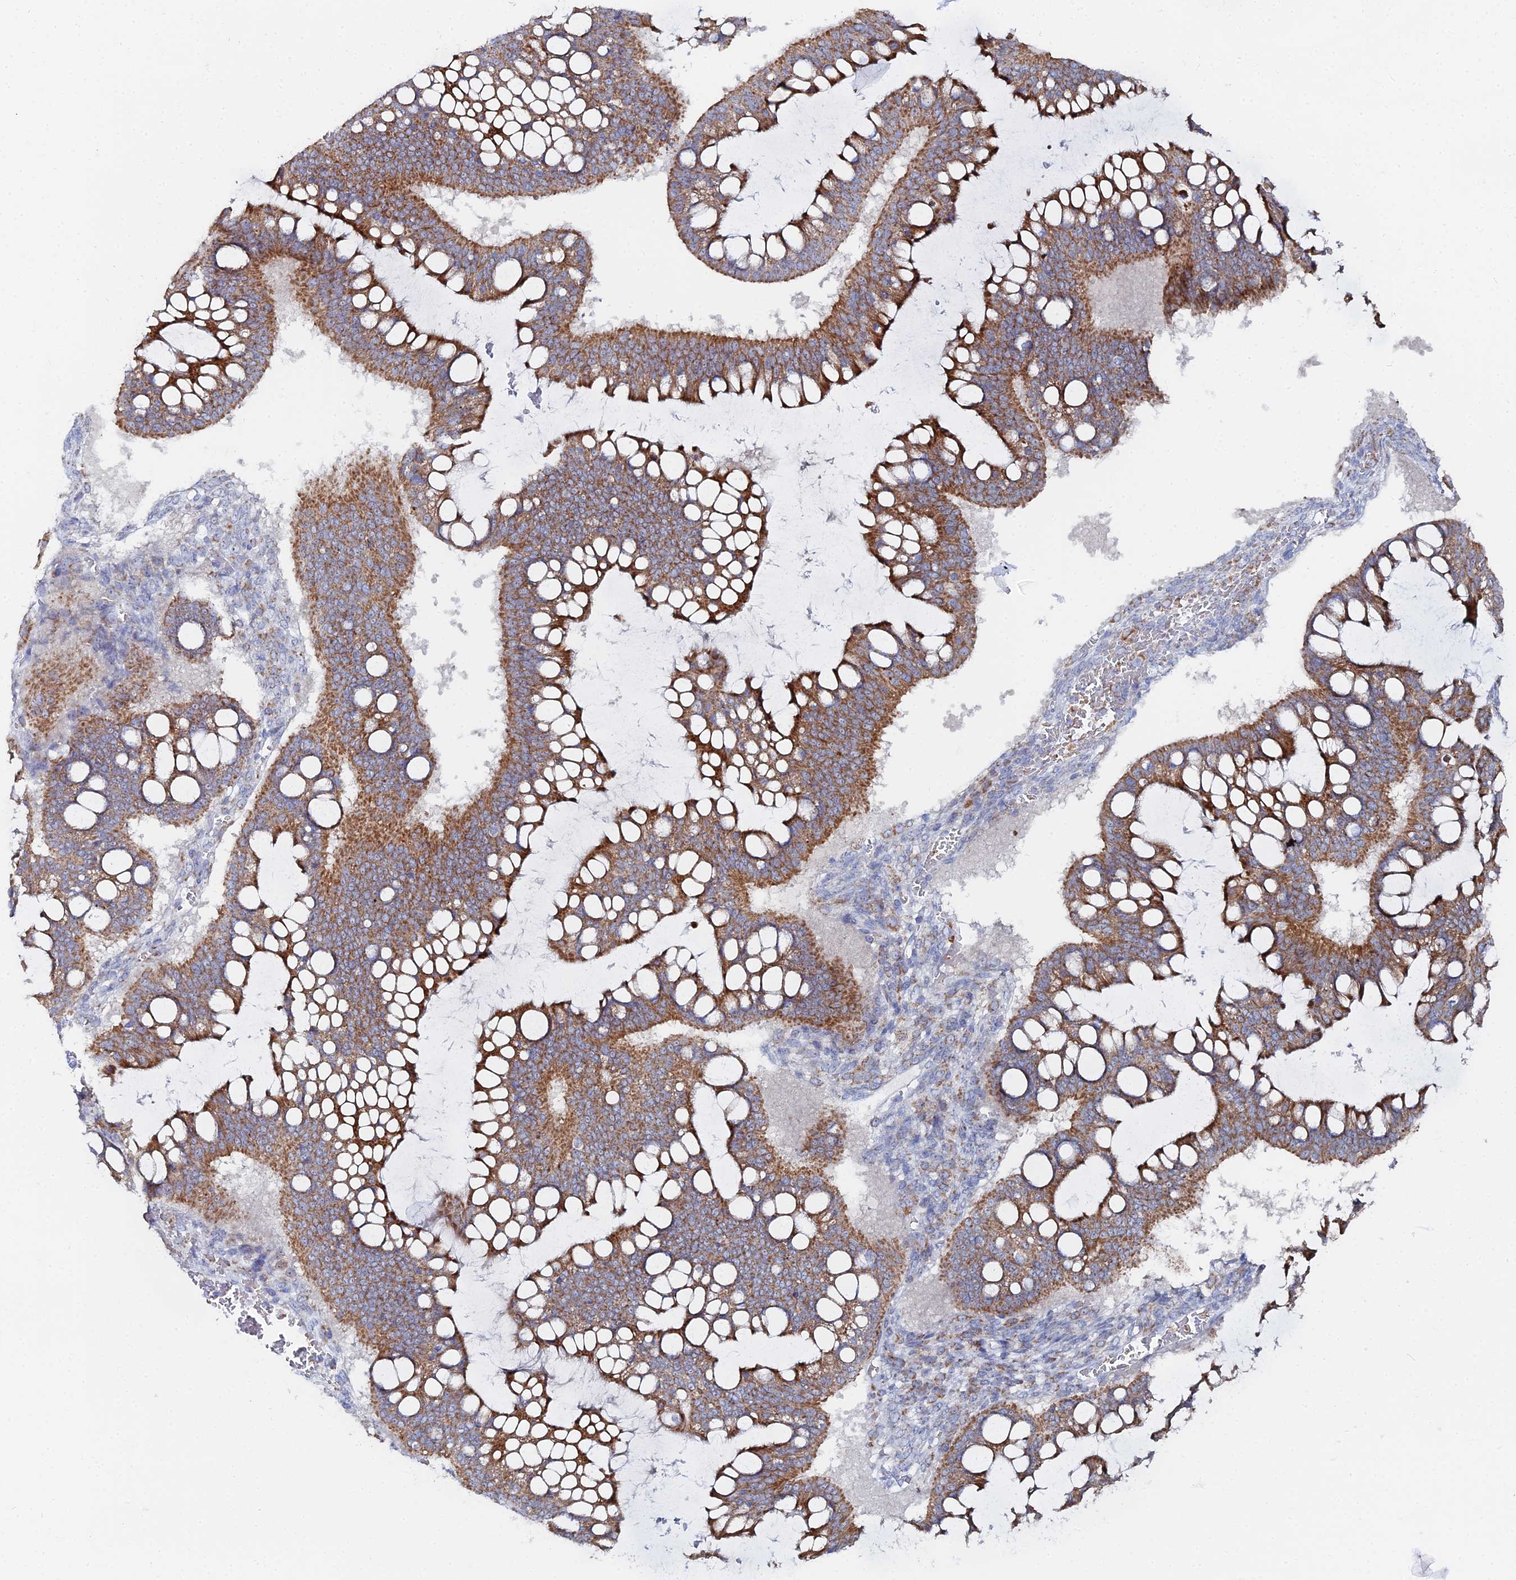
{"staining": {"intensity": "moderate", "quantity": ">75%", "location": "cytoplasmic/membranous"}, "tissue": "ovarian cancer", "cell_type": "Tumor cells", "image_type": "cancer", "snomed": [{"axis": "morphology", "description": "Cystadenocarcinoma, mucinous, NOS"}, {"axis": "topography", "description": "Ovary"}], "caption": "Brown immunohistochemical staining in human ovarian mucinous cystadenocarcinoma shows moderate cytoplasmic/membranous positivity in approximately >75% of tumor cells.", "gene": "MPC1", "patient": {"sex": "female", "age": 73}}